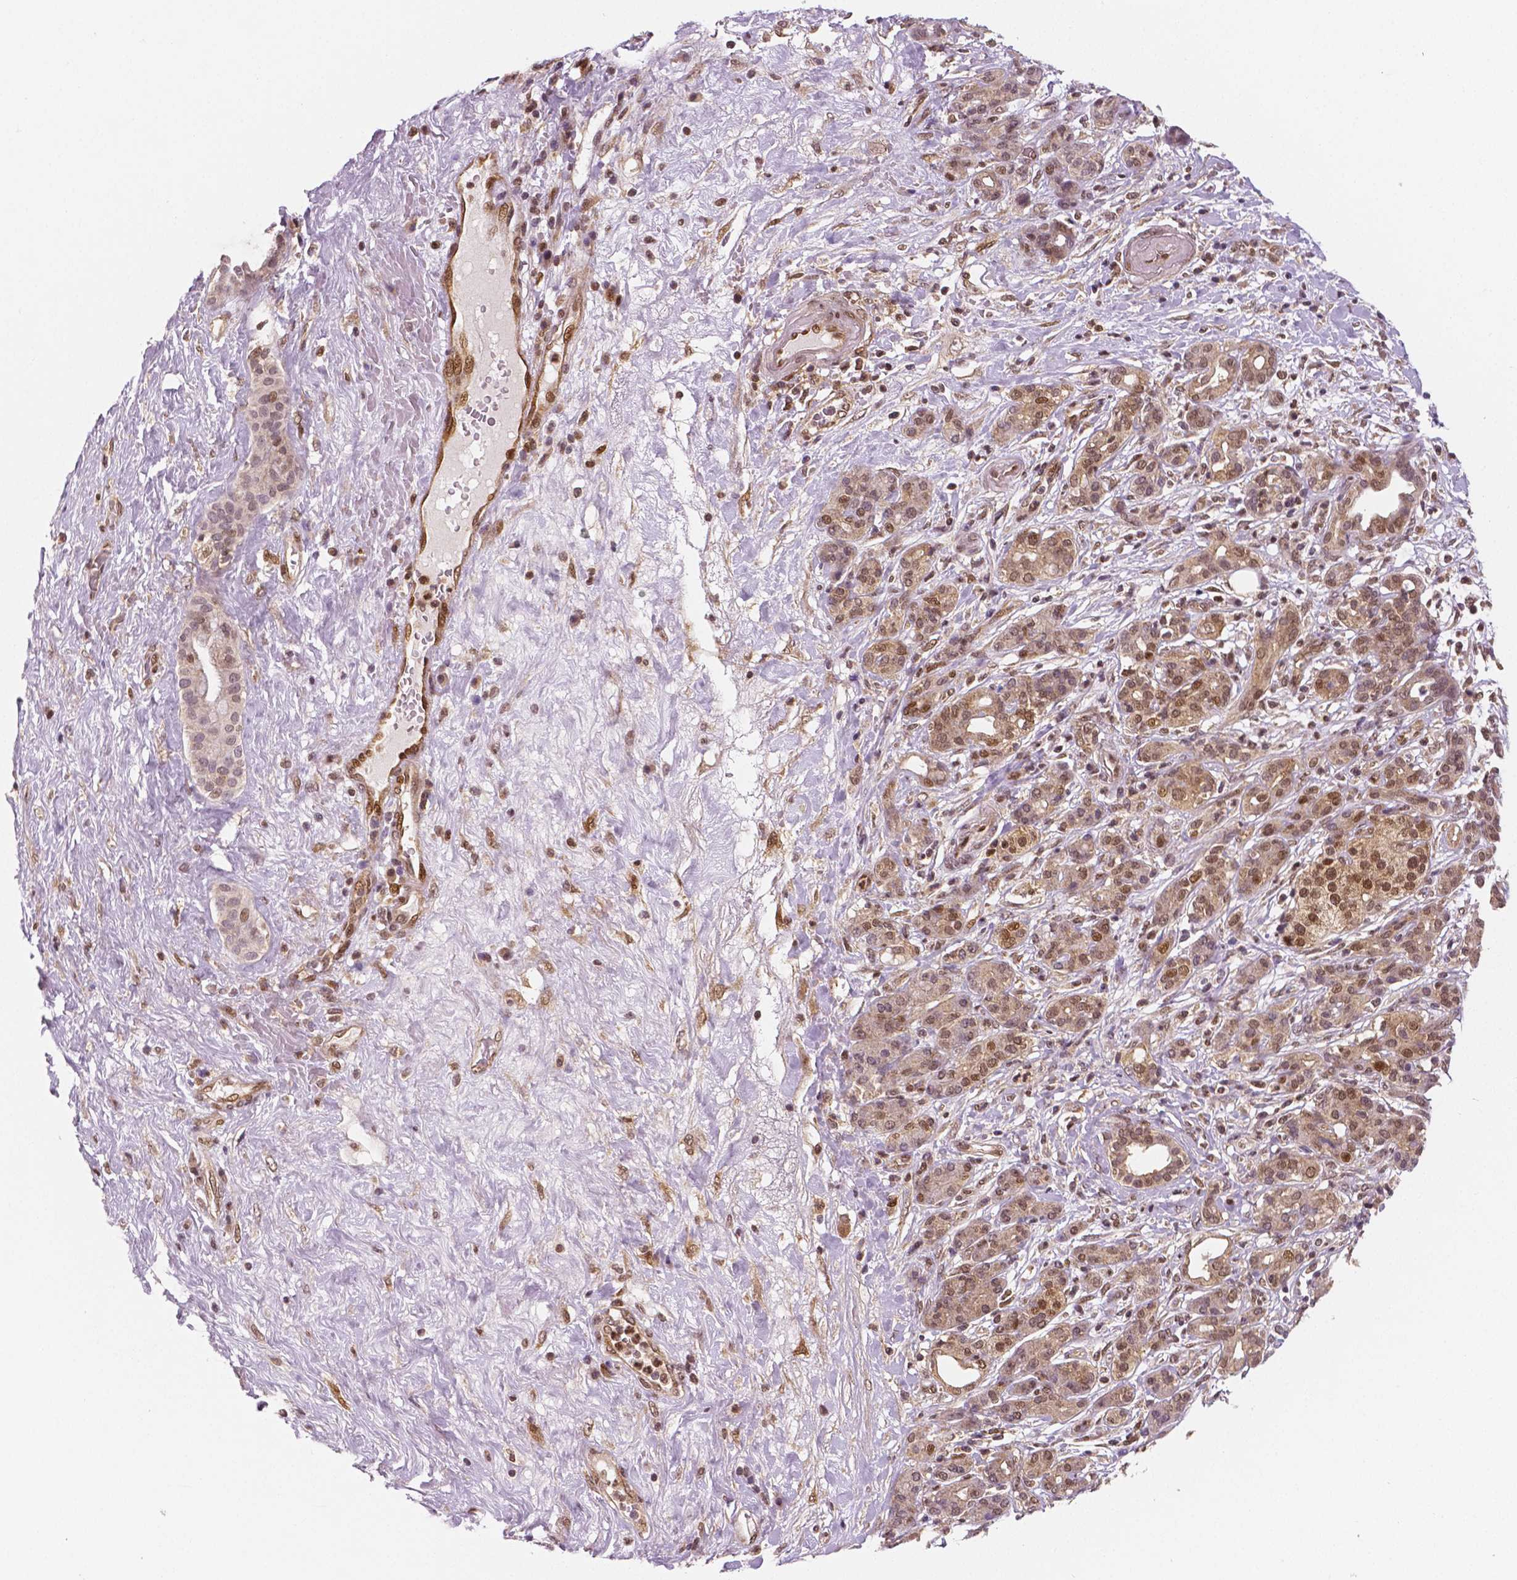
{"staining": {"intensity": "moderate", "quantity": ">75%", "location": "cytoplasmic/membranous,nuclear"}, "tissue": "pancreatic cancer", "cell_type": "Tumor cells", "image_type": "cancer", "snomed": [{"axis": "morphology", "description": "Adenocarcinoma, NOS"}, {"axis": "topography", "description": "Pancreas"}], "caption": "Protein staining of pancreatic adenocarcinoma tissue reveals moderate cytoplasmic/membranous and nuclear positivity in approximately >75% of tumor cells. (Stains: DAB in brown, nuclei in blue, Microscopy: brightfield microscopy at high magnification).", "gene": "STAT3", "patient": {"sex": "male", "age": 44}}